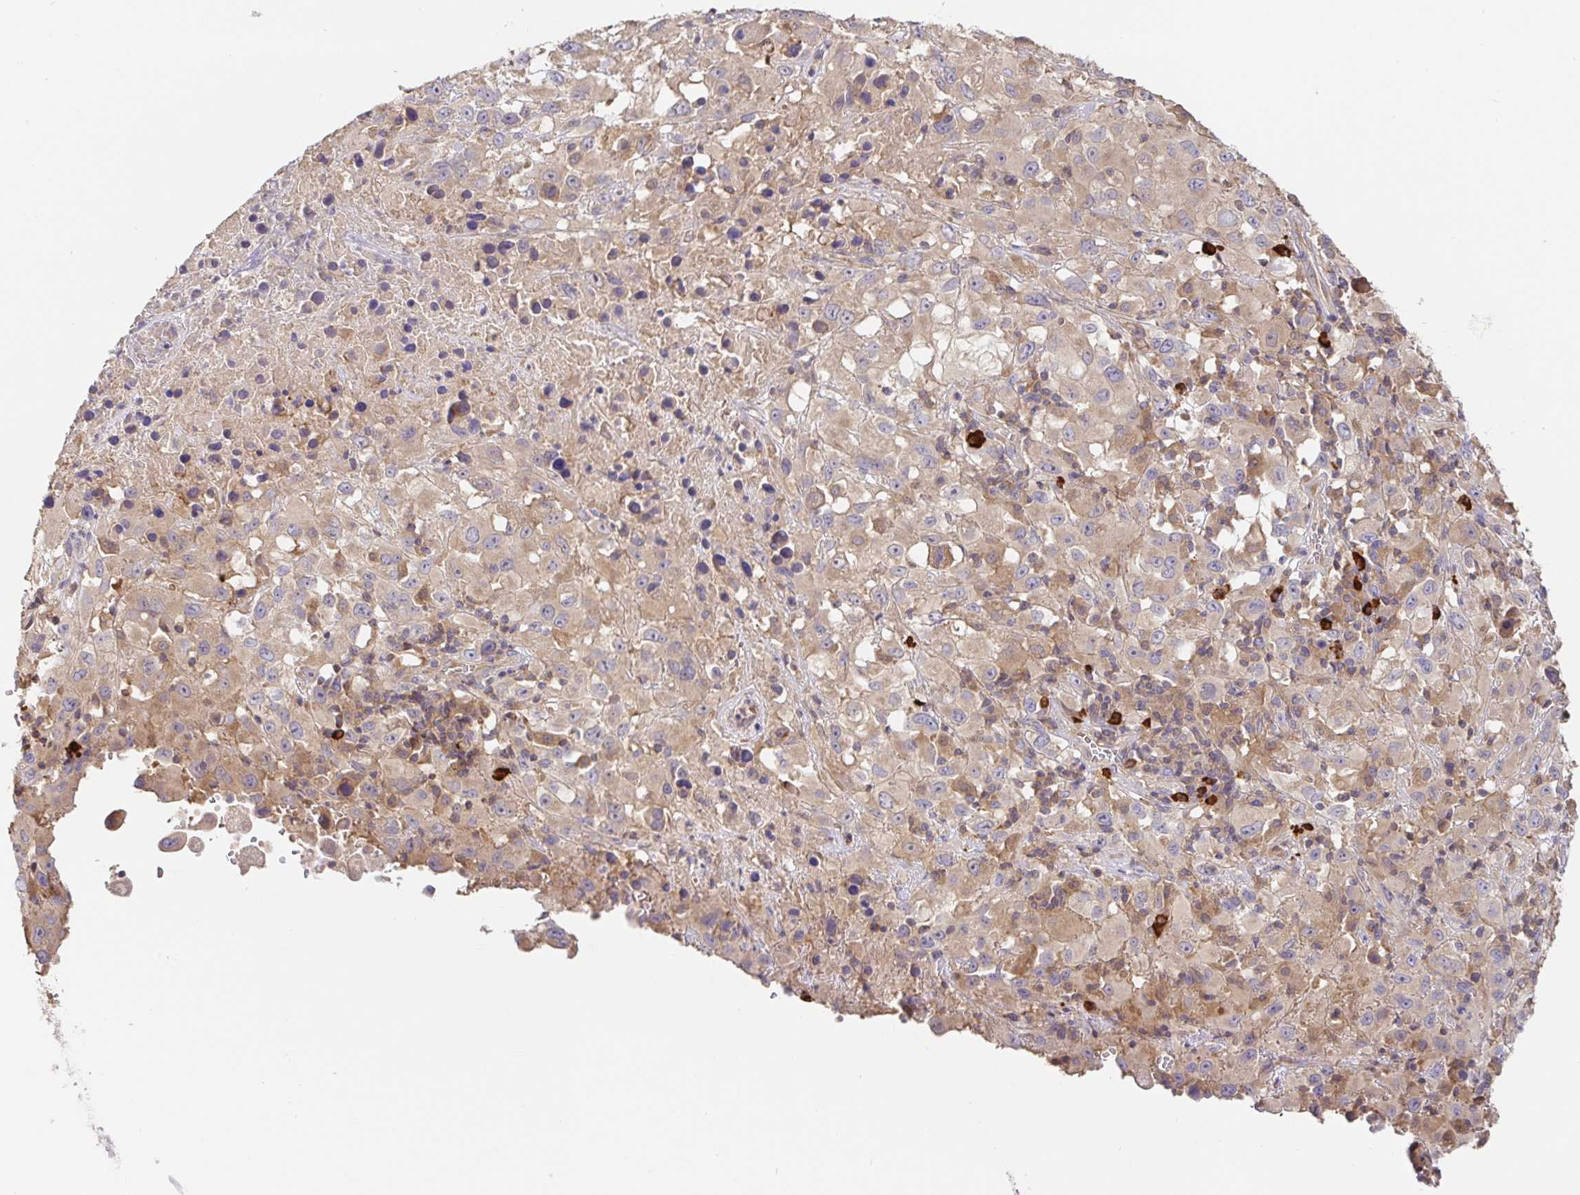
{"staining": {"intensity": "weak", "quantity": "25%-75%", "location": "cytoplasmic/membranous"}, "tissue": "melanoma", "cell_type": "Tumor cells", "image_type": "cancer", "snomed": [{"axis": "morphology", "description": "Malignant melanoma, Metastatic site"}, {"axis": "topography", "description": "Soft tissue"}], "caption": "This is an image of immunohistochemistry (IHC) staining of melanoma, which shows weak staining in the cytoplasmic/membranous of tumor cells.", "gene": "HAGH", "patient": {"sex": "male", "age": 50}}